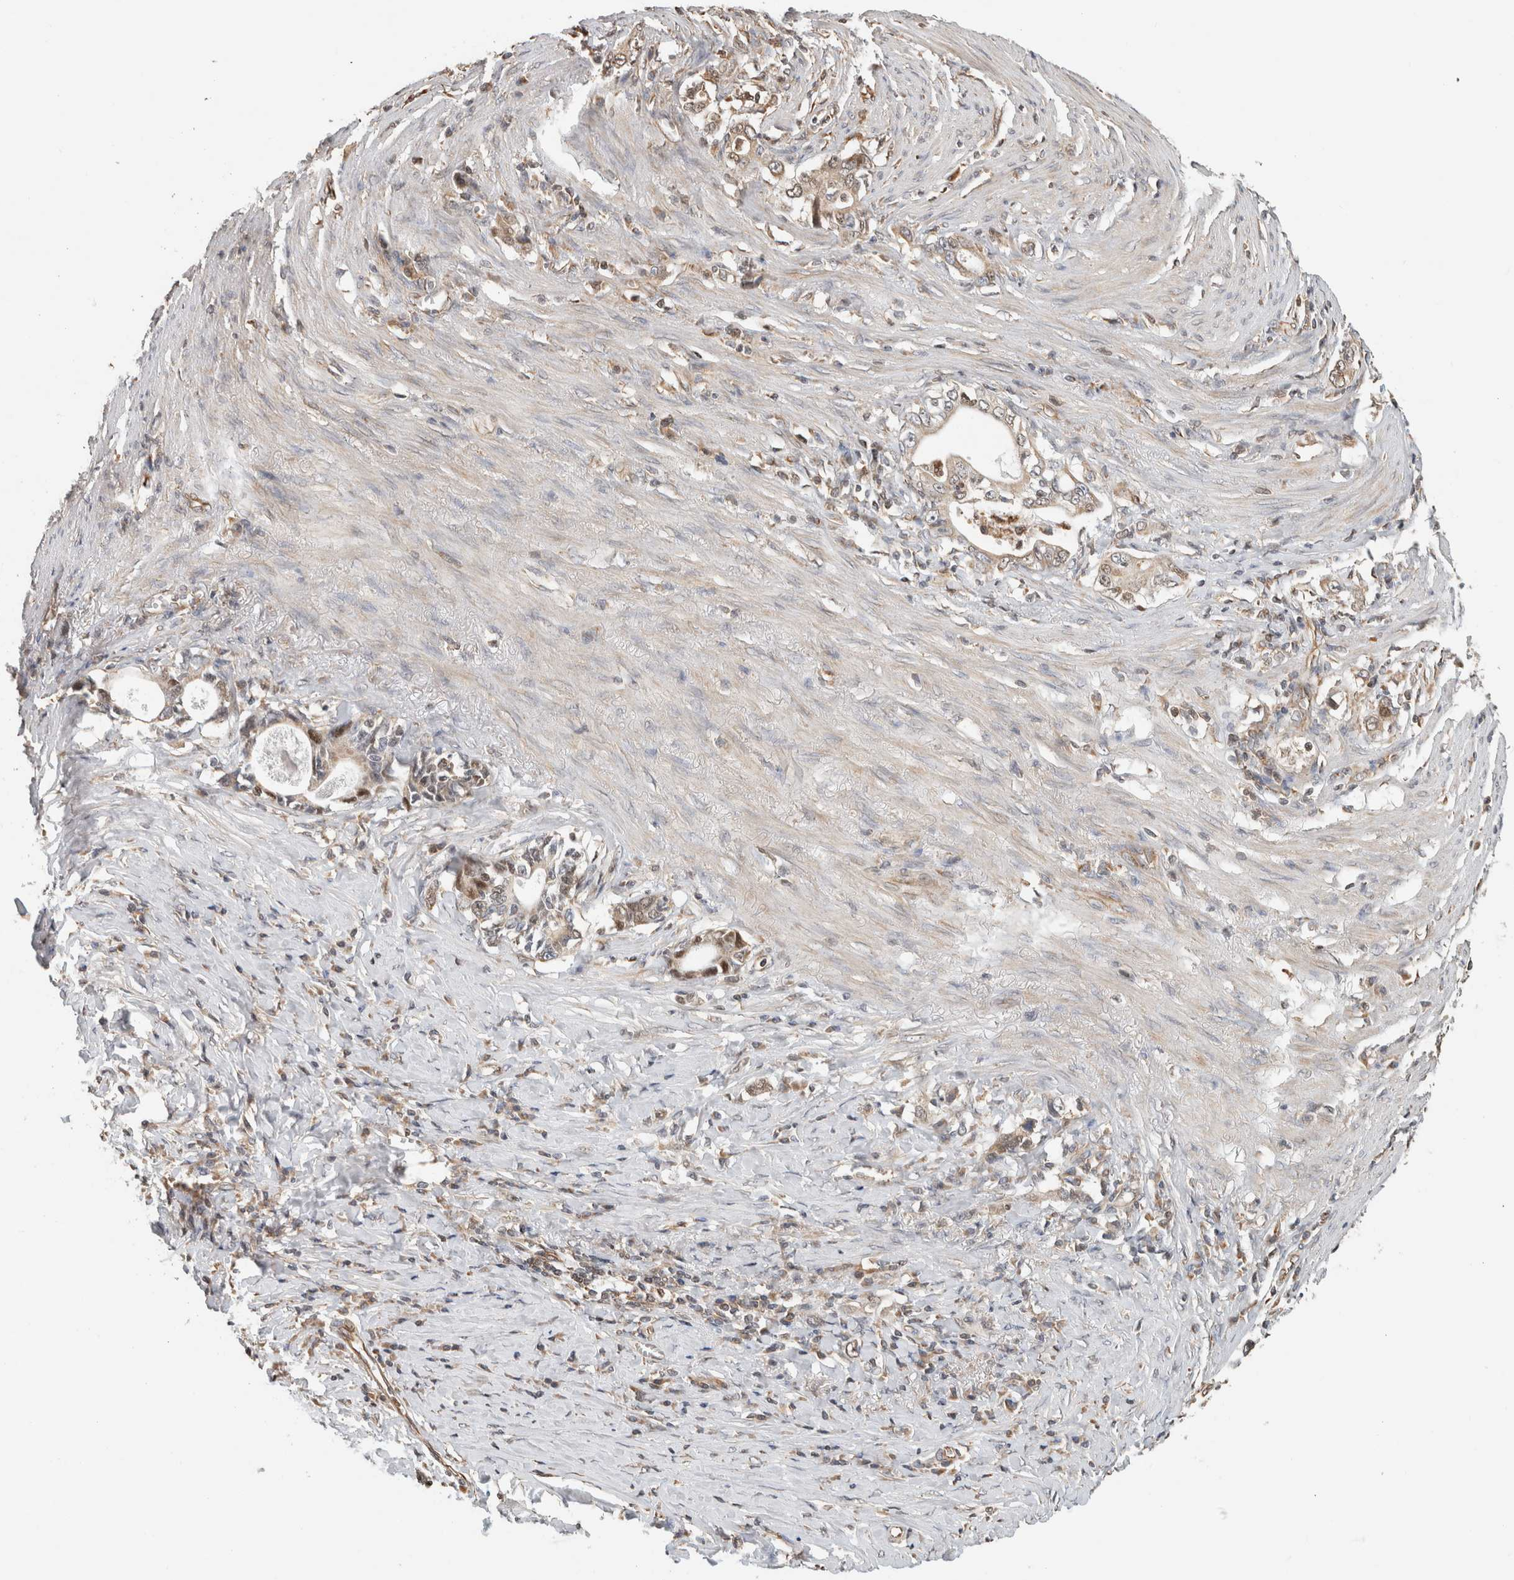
{"staining": {"intensity": "weak", "quantity": "25%-75%", "location": "cytoplasmic/membranous,nuclear"}, "tissue": "stomach cancer", "cell_type": "Tumor cells", "image_type": "cancer", "snomed": [{"axis": "morphology", "description": "Adenocarcinoma, NOS"}, {"axis": "topography", "description": "Stomach, lower"}], "caption": "The micrograph shows a brown stain indicating the presence of a protein in the cytoplasmic/membranous and nuclear of tumor cells in stomach adenocarcinoma. The staining was performed using DAB to visualize the protein expression in brown, while the nuclei were stained in blue with hematoxylin (Magnification: 20x).", "gene": "GINS4", "patient": {"sex": "female", "age": 72}}